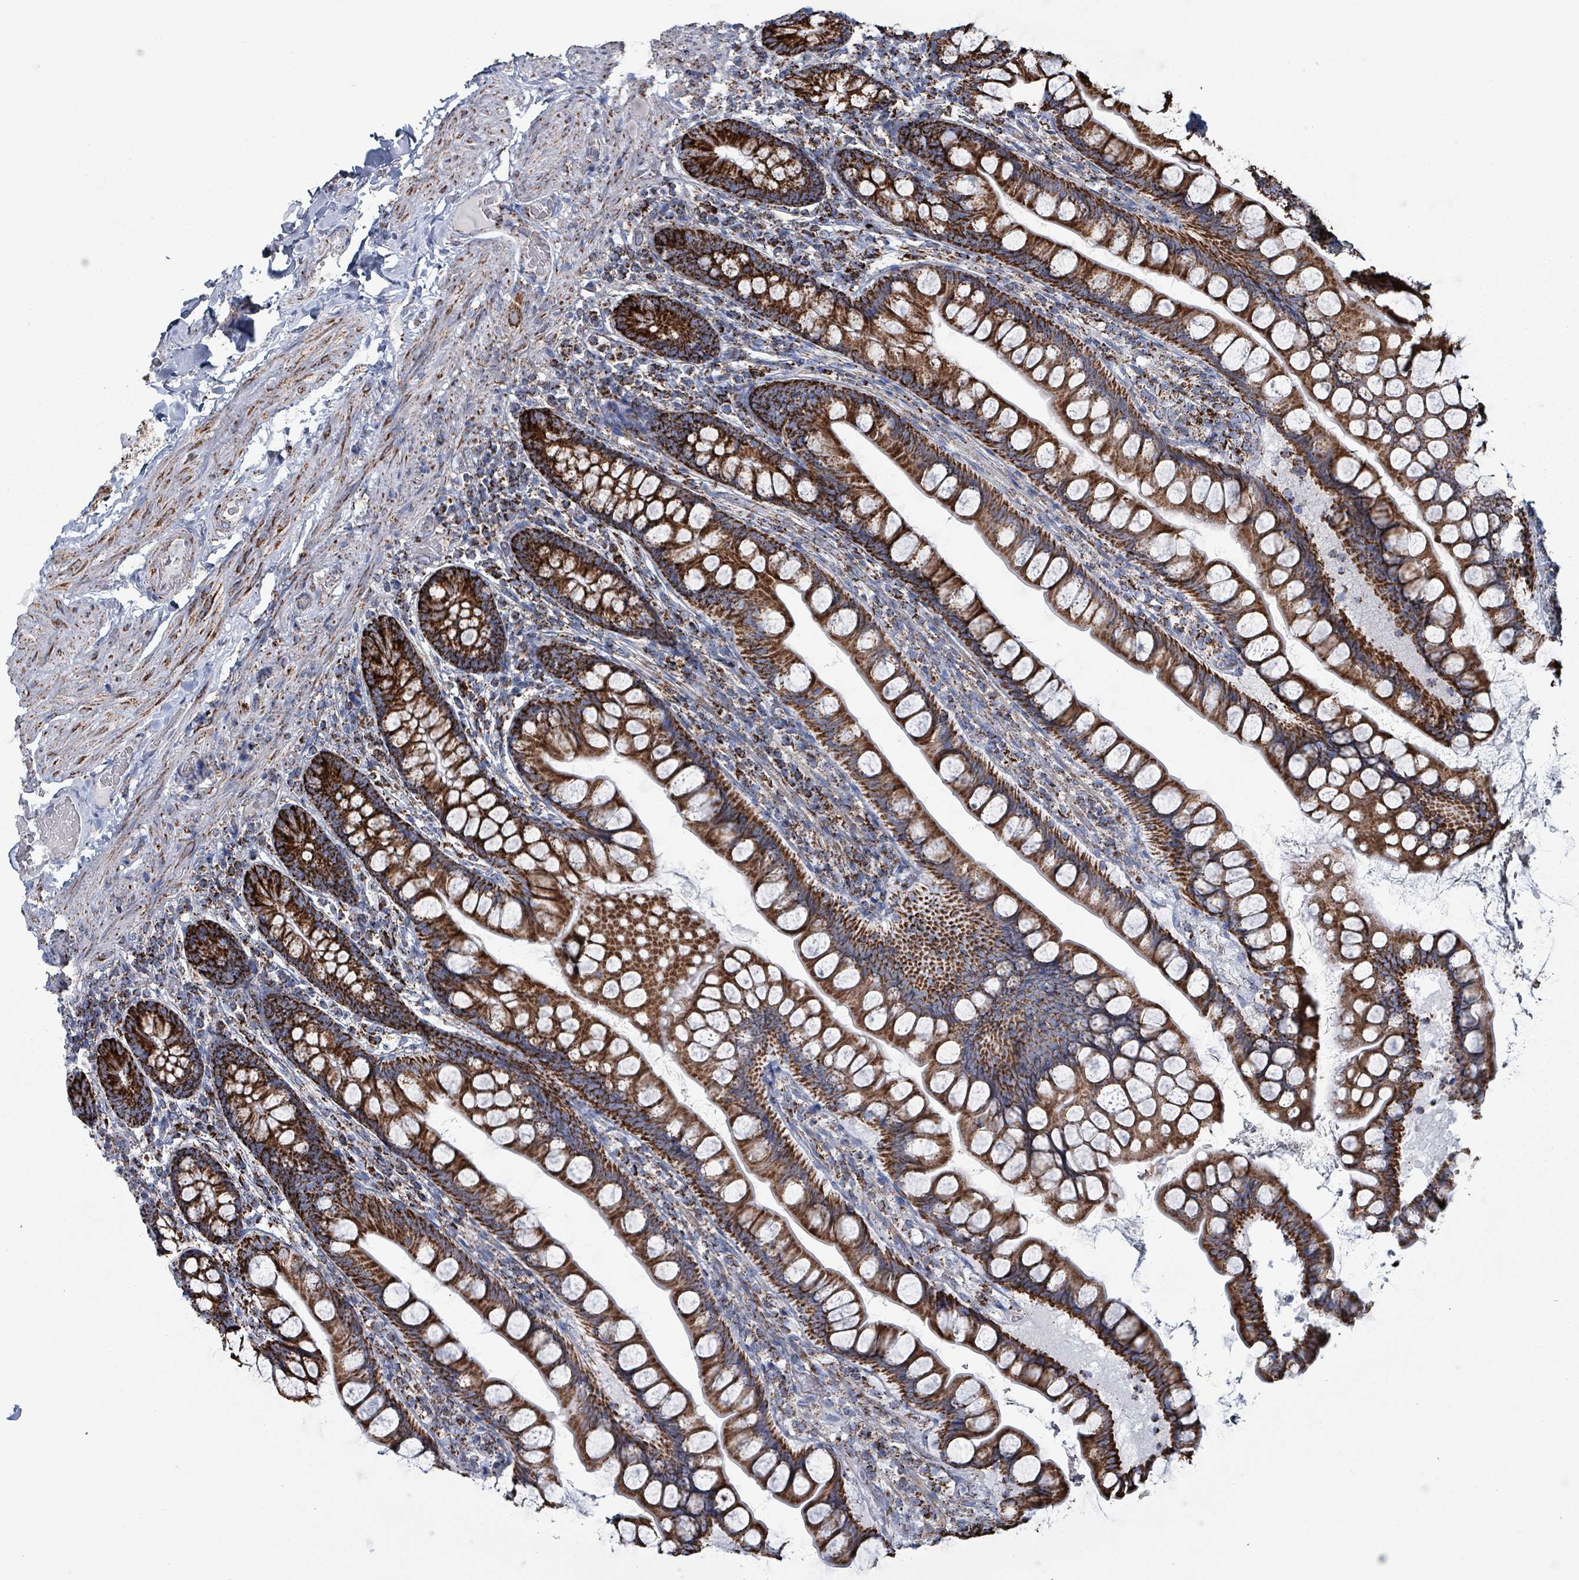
{"staining": {"intensity": "strong", "quantity": ">75%", "location": "cytoplasmic/membranous"}, "tissue": "small intestine", "cell_type": "Glandular cells", "image_type": "normal", "snomed": [{"axis": "morphology", "description": "Normal tissue, NOS"}, {"axis": "topography", "description": "Small intestine"}], "caption": "High-power microscopy captured an IHC micrograph of unremarkable small intestine, revealing strong cytoplasmic/membranous staining in about >75% of glandular cells.", "gene": "IDH3B", "patient": {"sex": "male", "age": 70}}